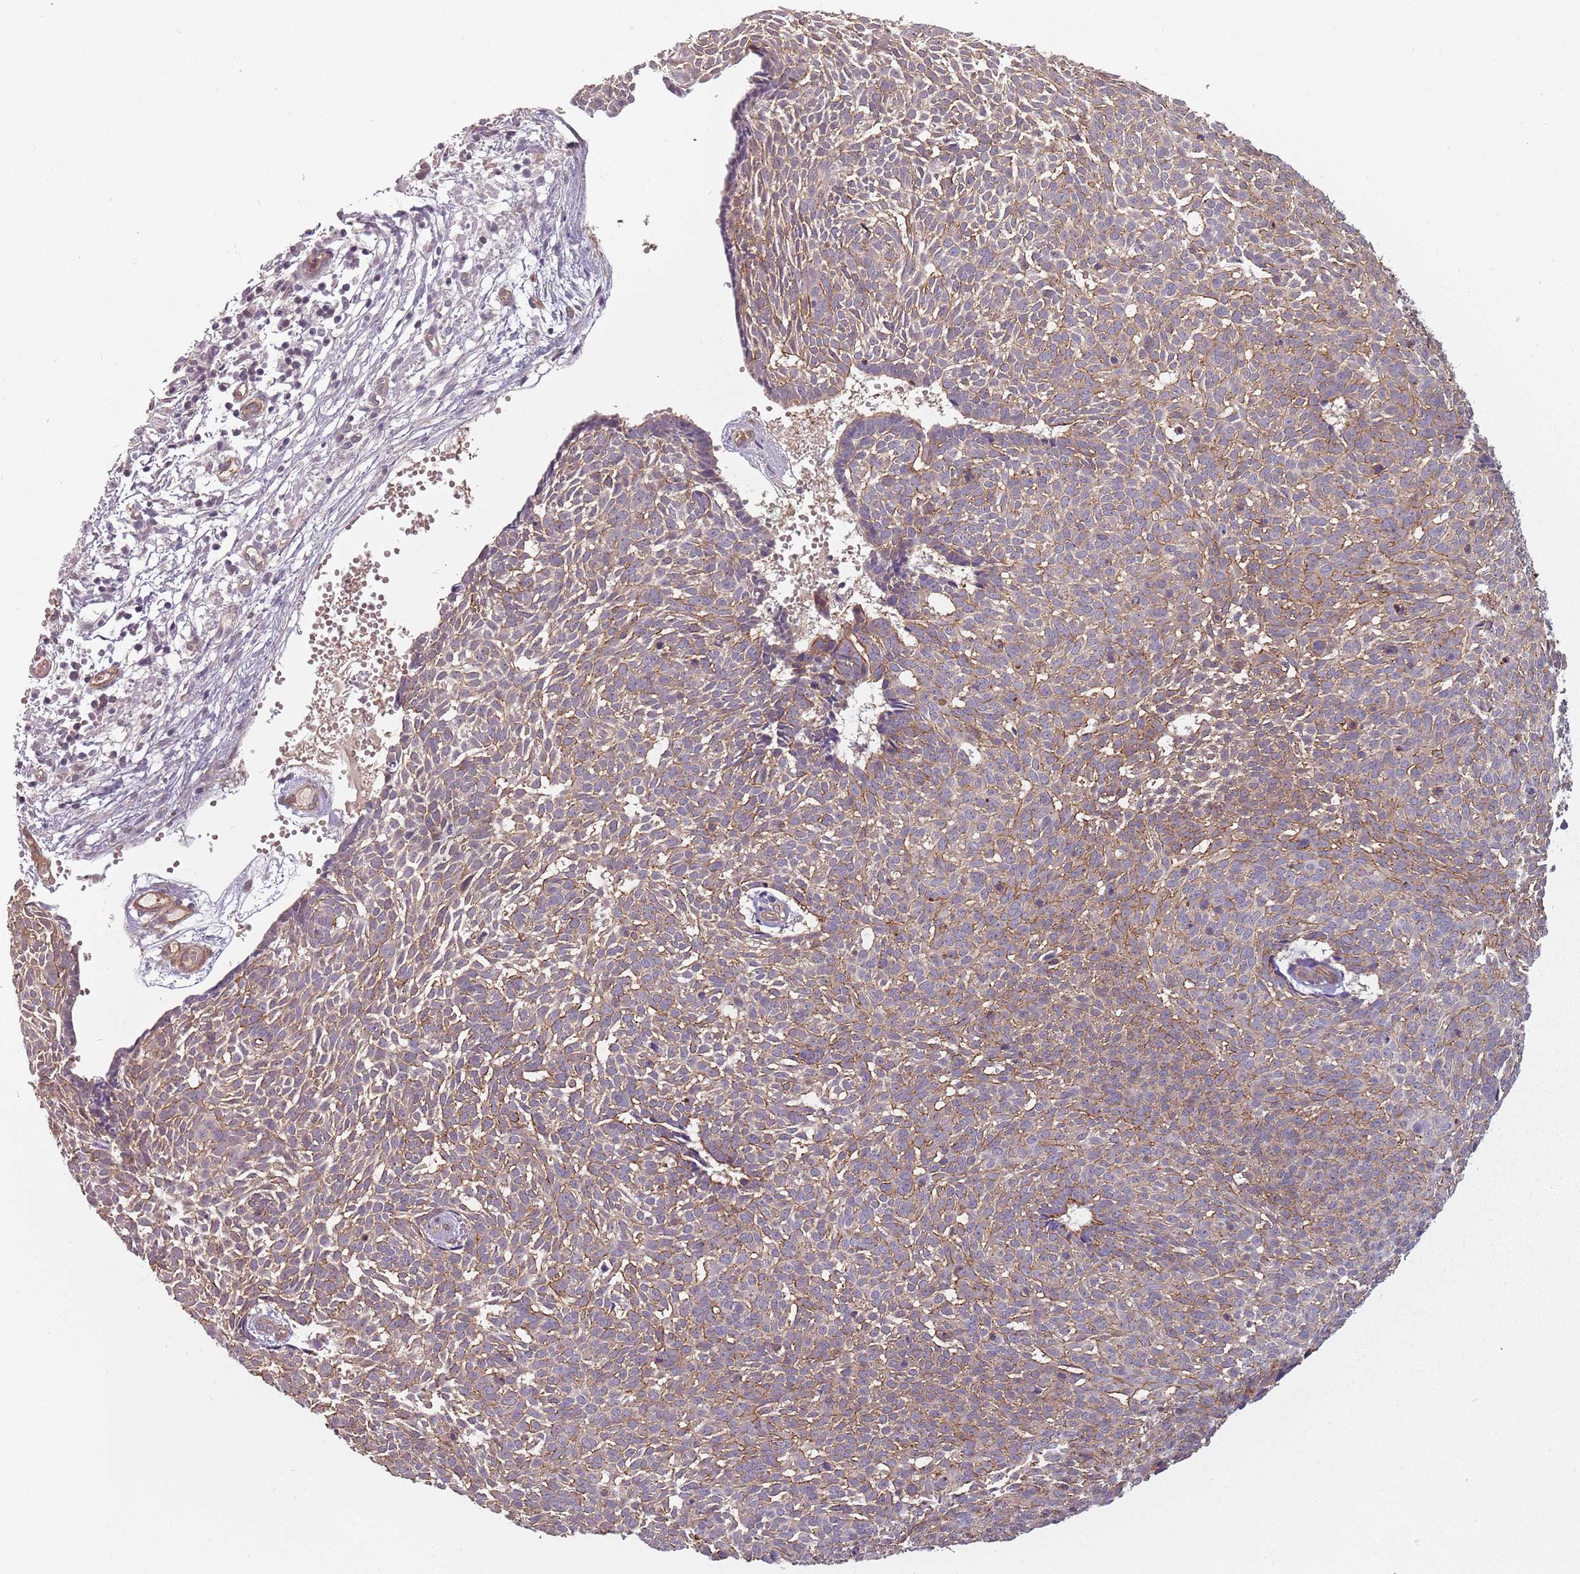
{"staining": {"intensity": "weak", "quantity": ">75%", "location": "cytoplasmic/membranous"}, "tissue": "skin cancer", "cell_type": "Tumor cells", "image_type": "cancer", "snomed": [{"axis": "morphology", "description": "Basal cell carcinoma"}, {"axis": "topography", "description": "Skin"}], "caption": "Brown immunohistochemical staining in human skin basal cell carcinoma demonstrates weak cytoplasmic/membranous staining in approximately >75% of tumor cells.", "gene": "PPP1R14C", "patient": {"sex": "male", "age": 61}}